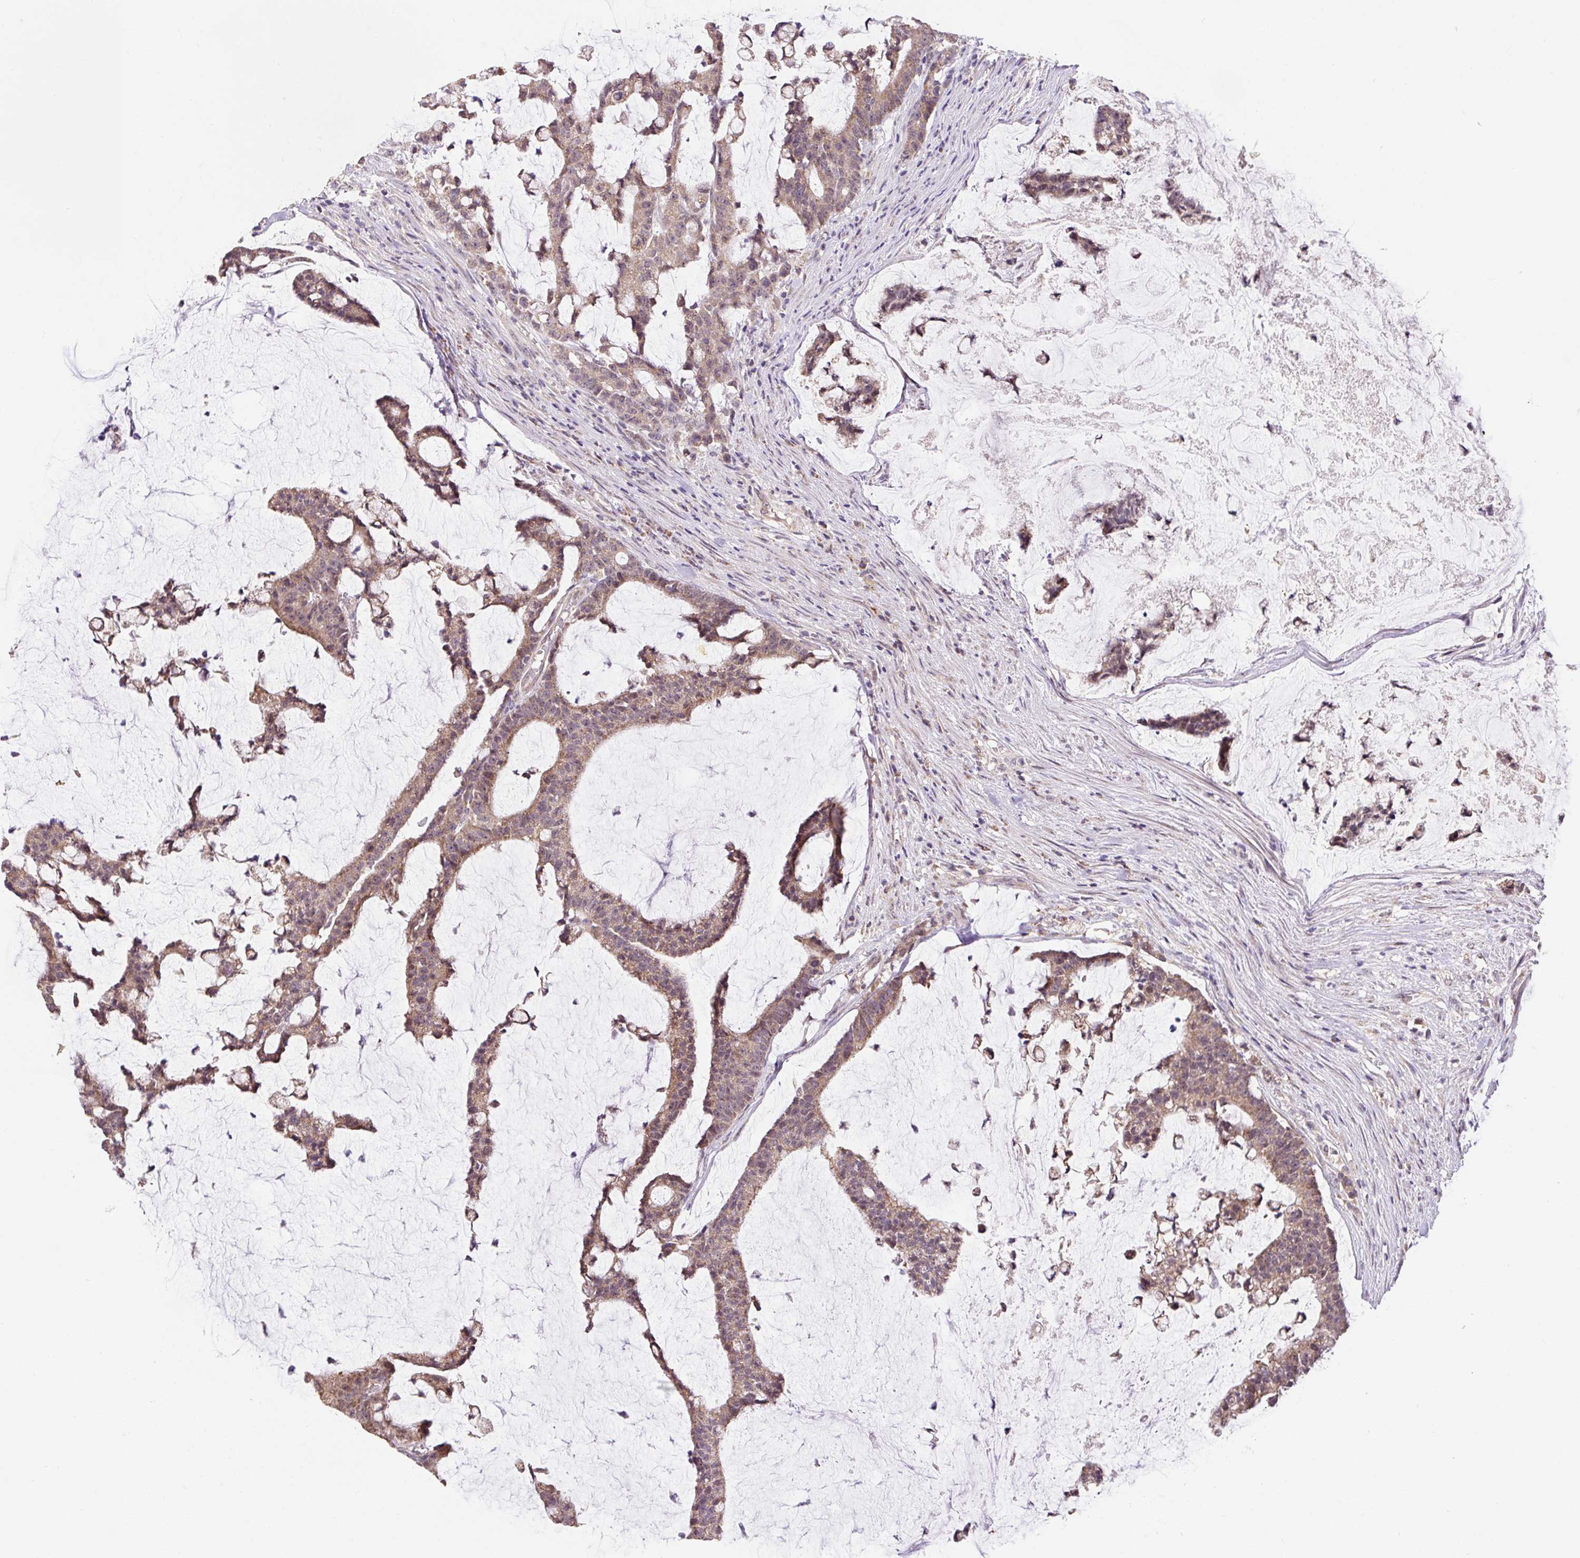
{"staining": {"intensity": "moderate", "quantity": ">75%", "location": "cytoplasmic/membranous"}, "tissue": "colorectal cancer", "cell_type": "Tumor cells", "image_type": "cancer", "snomed": [{"axis": "morphology", "description": "Adenocarcinoma, NOS"}, {"axis": "topography", "description": "Colon"}], "caption": "Moderate cytoplasmic/membranous expression is identified in approximately >75% of tumor cells in colorectal cancer (adenocarcinoma).", "gene": "MFSD9", "patient": {"sex": "female", "age": 84}}